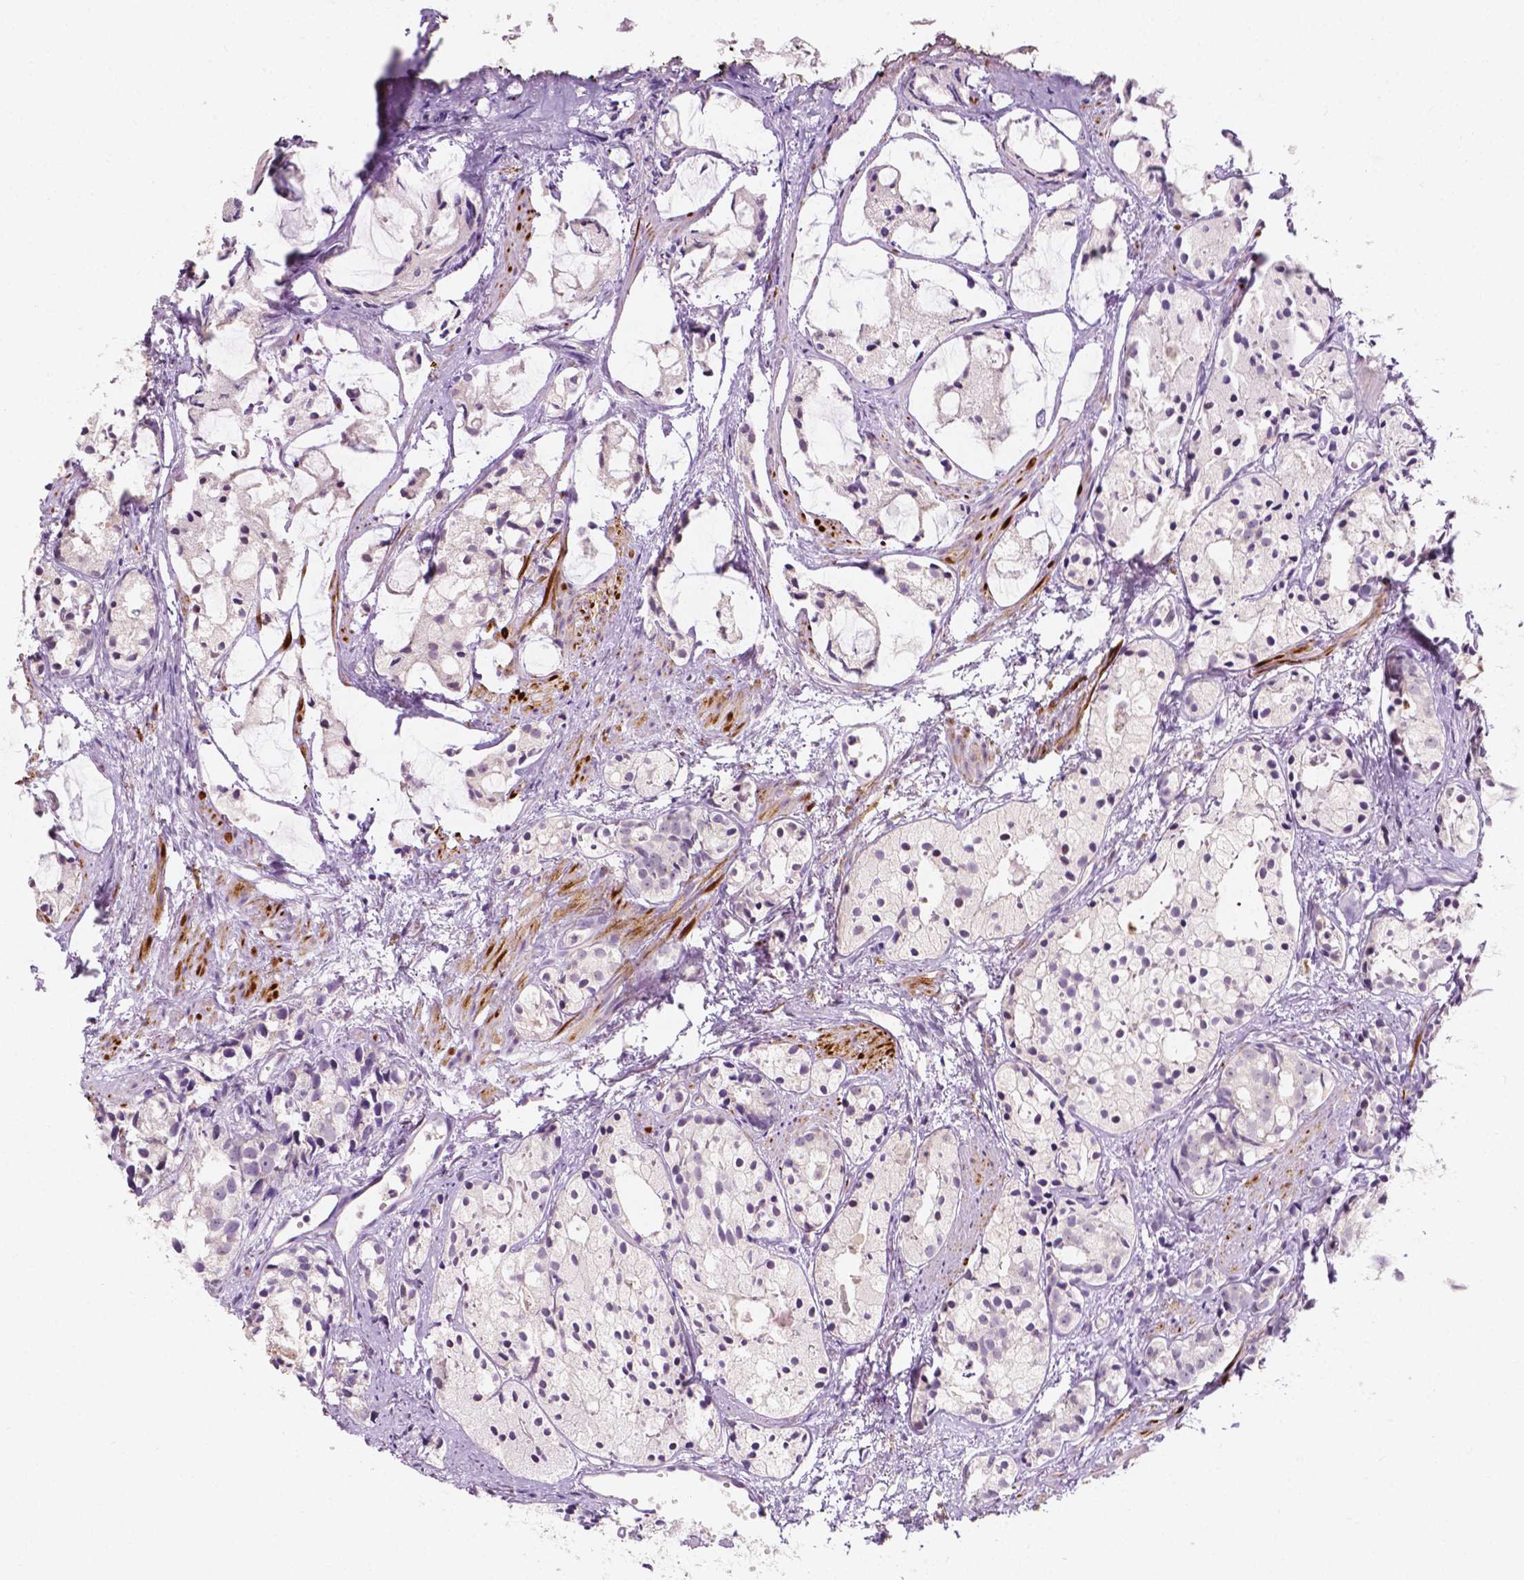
{"staining": {"intensity": "negative", "quantity": "none", "location": "none"}, "tissue": "prostate cancer", "cell_type": "Tumor cells", "image_type": "cancer", "snomed": [{"axis": "morphology", "description": "Adenocarcinoma, High grade"}, {"axis": "topography", "description": "Prostate"}], "caption": "This is an immunohistochemistry (IHC) photomicrograph of human prostate high-grade adenocarcinoma. There is no staining in tumor cells.", "gene": "SIRT2", "patient": {"sex": "male", "age": 85}}